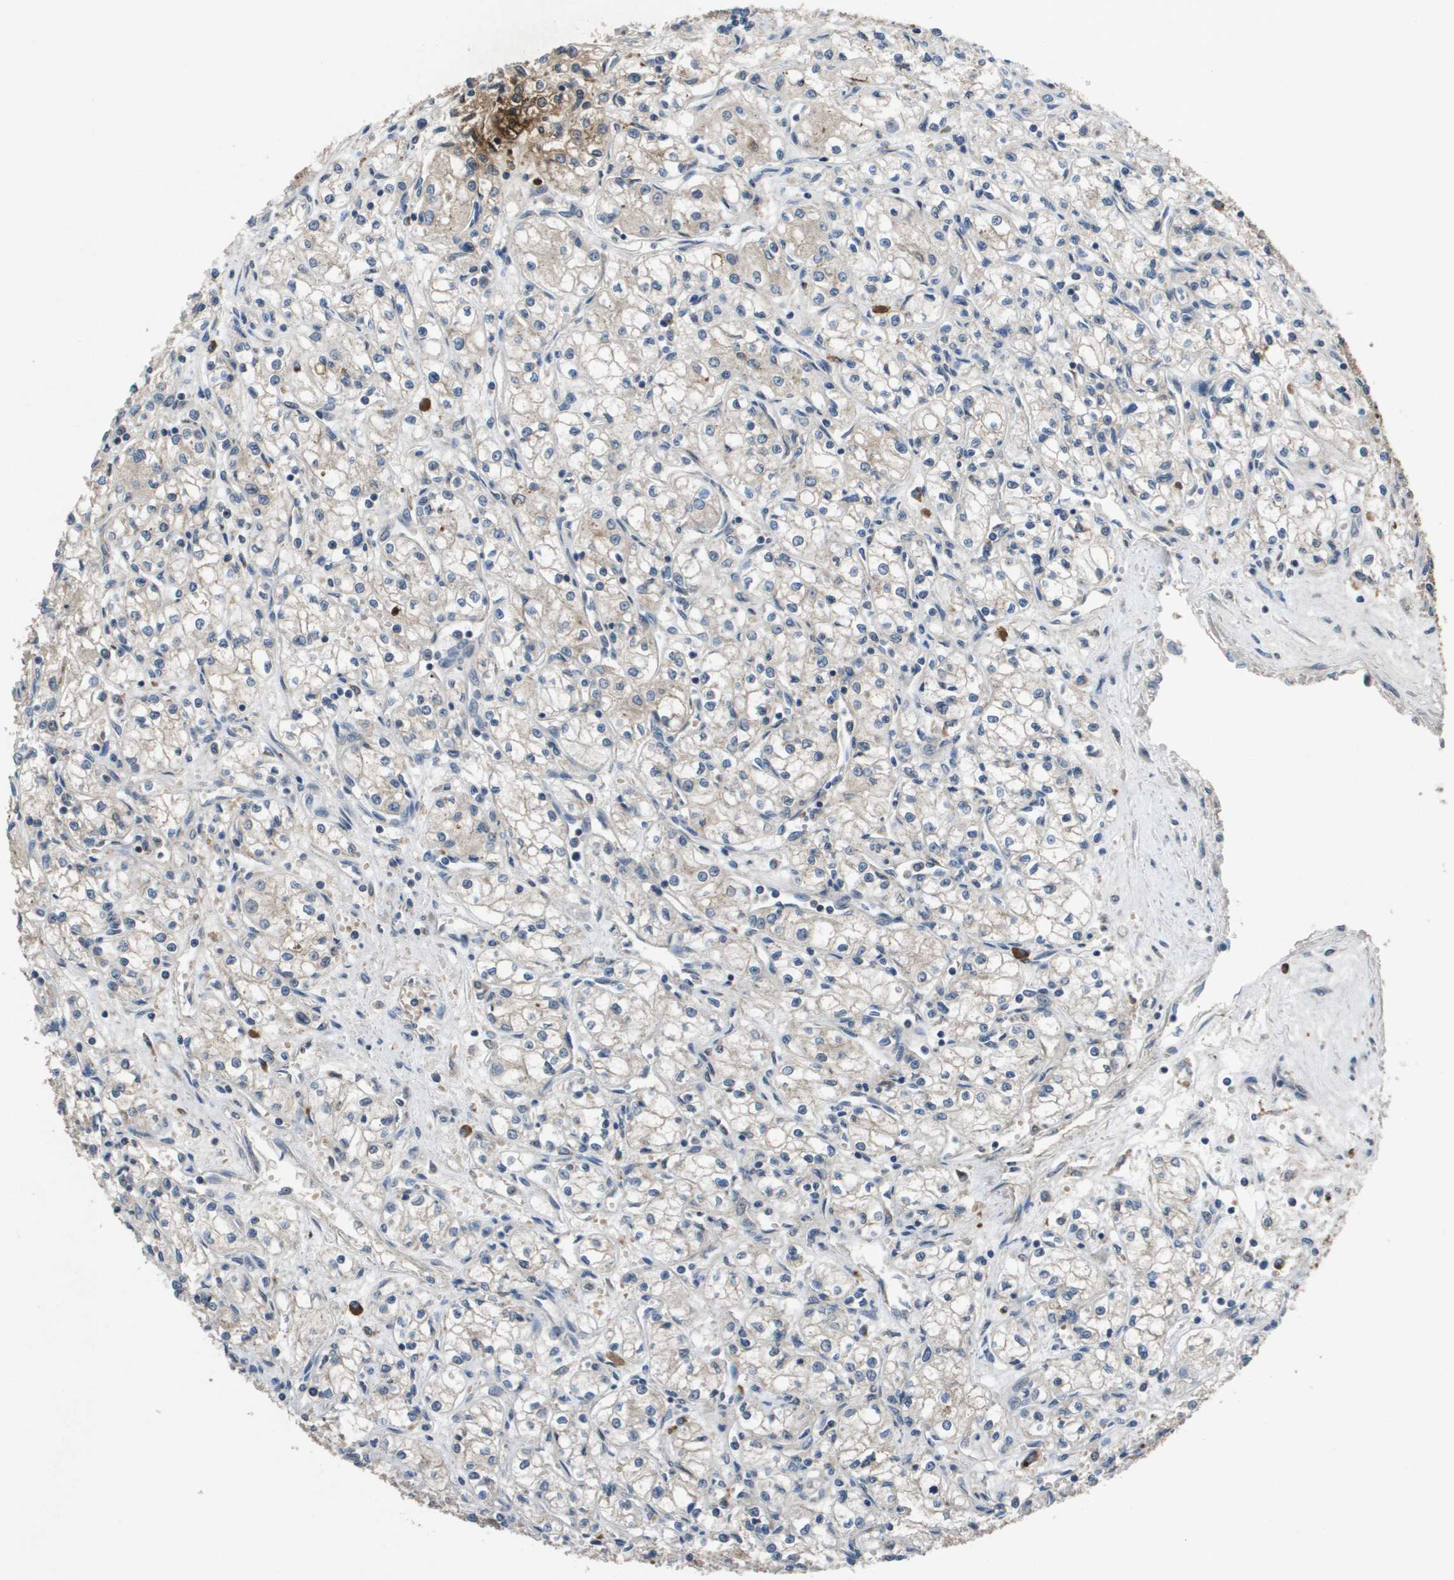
{"staining": {"intensity": "weak", "quantity": "<25%", "location": "cytoplasmic/membranous"}, "tissue": "renal cancer", "cell_type": "Tumor cells", "image_type": "cancer", "snomed": [{"axis": "morphology", "description": "Normal tissue, NOS"}, {"axis": "morphology", "description": "Adenocarcinoma, NOS"}, {"axis": "topography", "description": "Kidney"}], "caption": "Renal cancer (adenocarcinoma) stained for a protein using immunohistochemistry (IHC) shows no positivity tumor cells.", "gene": "PROC", "patient": {"sex": "male", "age": 59}}